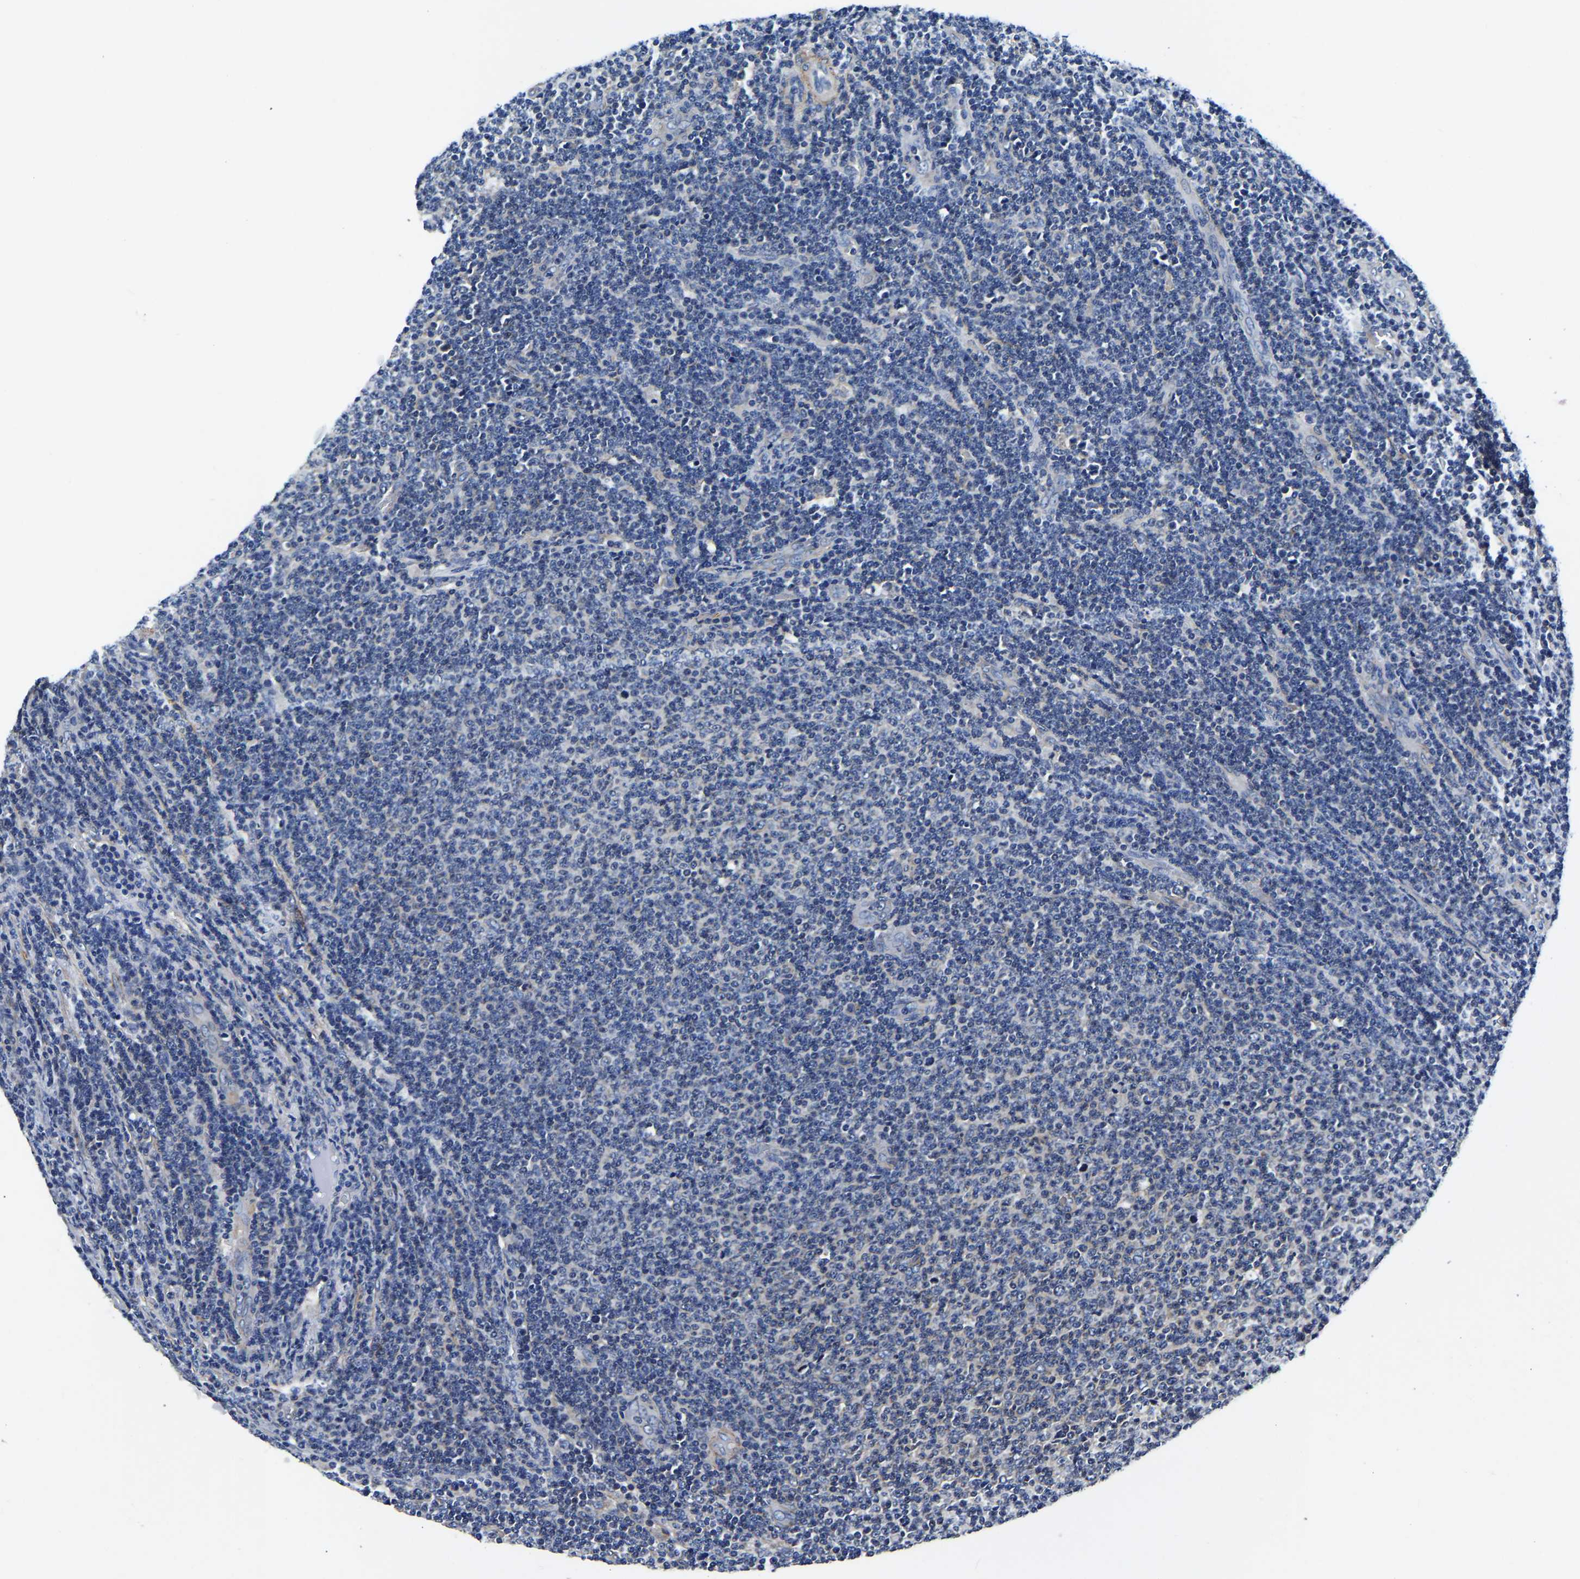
{"staining": {"intensity": "negative", "quantity": "none", "location": "none"}, "tissue": "lymphoma", "cell_type": "Tumor cells", "image_type": "cancer", "snomed": [{"axis": "morphology", "description": "Malignant lymphoma, non-Hodgkin's type, Low grade"}, {"axis": "topography", "description": "Lymph node"}], "caption": "A high-resolution image shows immunohistochemistry (IHC) staining of low-grade malignant lymphoma, non-Hodgkin's type, which exhibits no significant staining in tumor cells.", "gene": "KCTD17", "patient": {"sex": "male", "age": 66}}